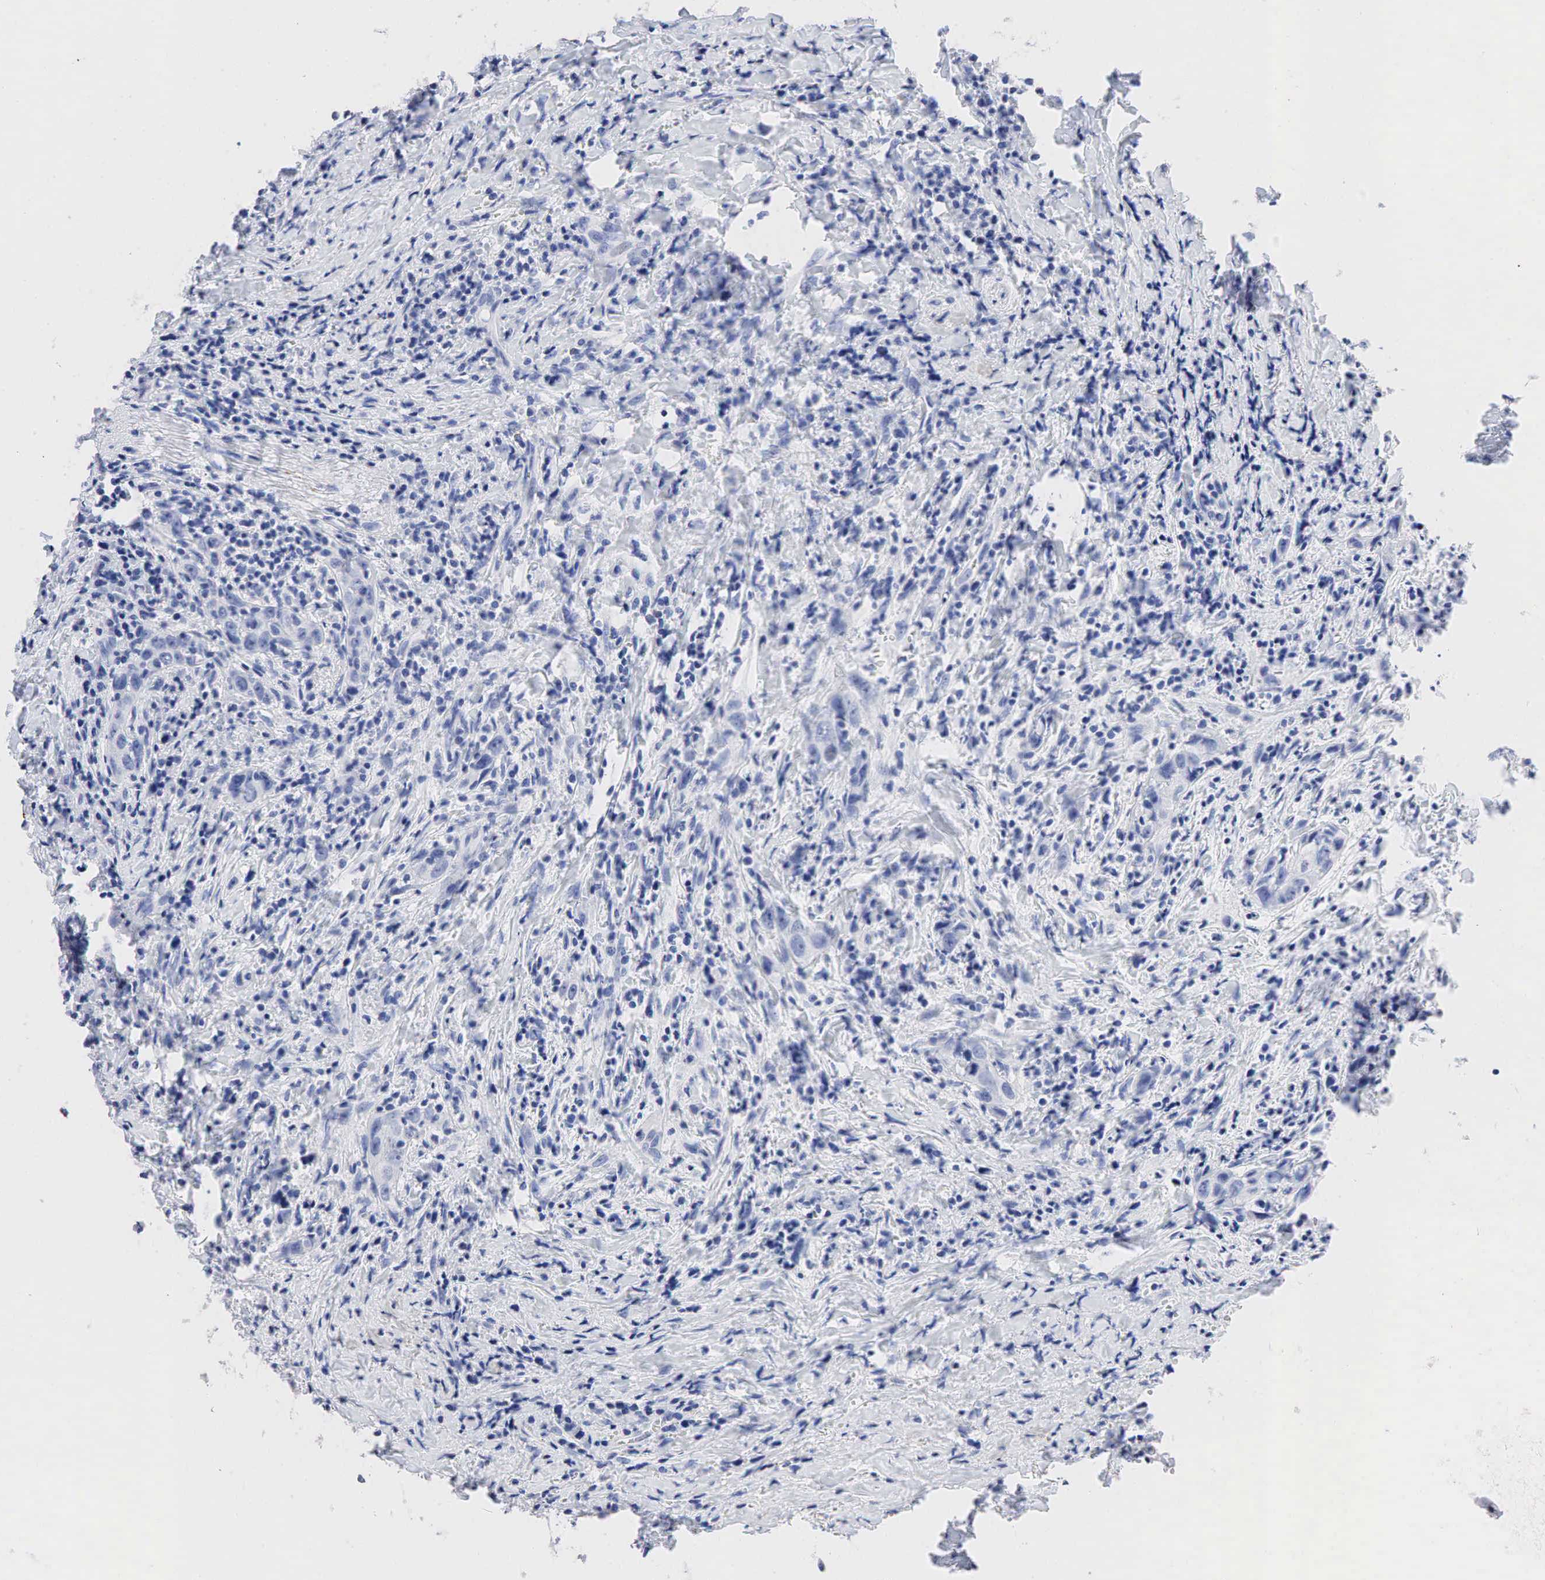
{"staining": {"intensity": "negative", "quantity": "none", "location": "none"}, "tissue": "head and neck cancer", "cell_type": "Tumor cells", "image_type": "cancer", "snomed": [{"axis": "morphology", "description": "Squamous cell carcinoma, NOS"}, {"axis": "topography", "description": "Oral tissue"}, {"axis": "topography", "description": "Head-Neck"}], "caption": "Head and neck squamous cell carcinoma stained for a protein using immunohistochemistry displays no positivity tumor cells.", "gene": "SST", "patient": {"sex": "female", "age": 82}}